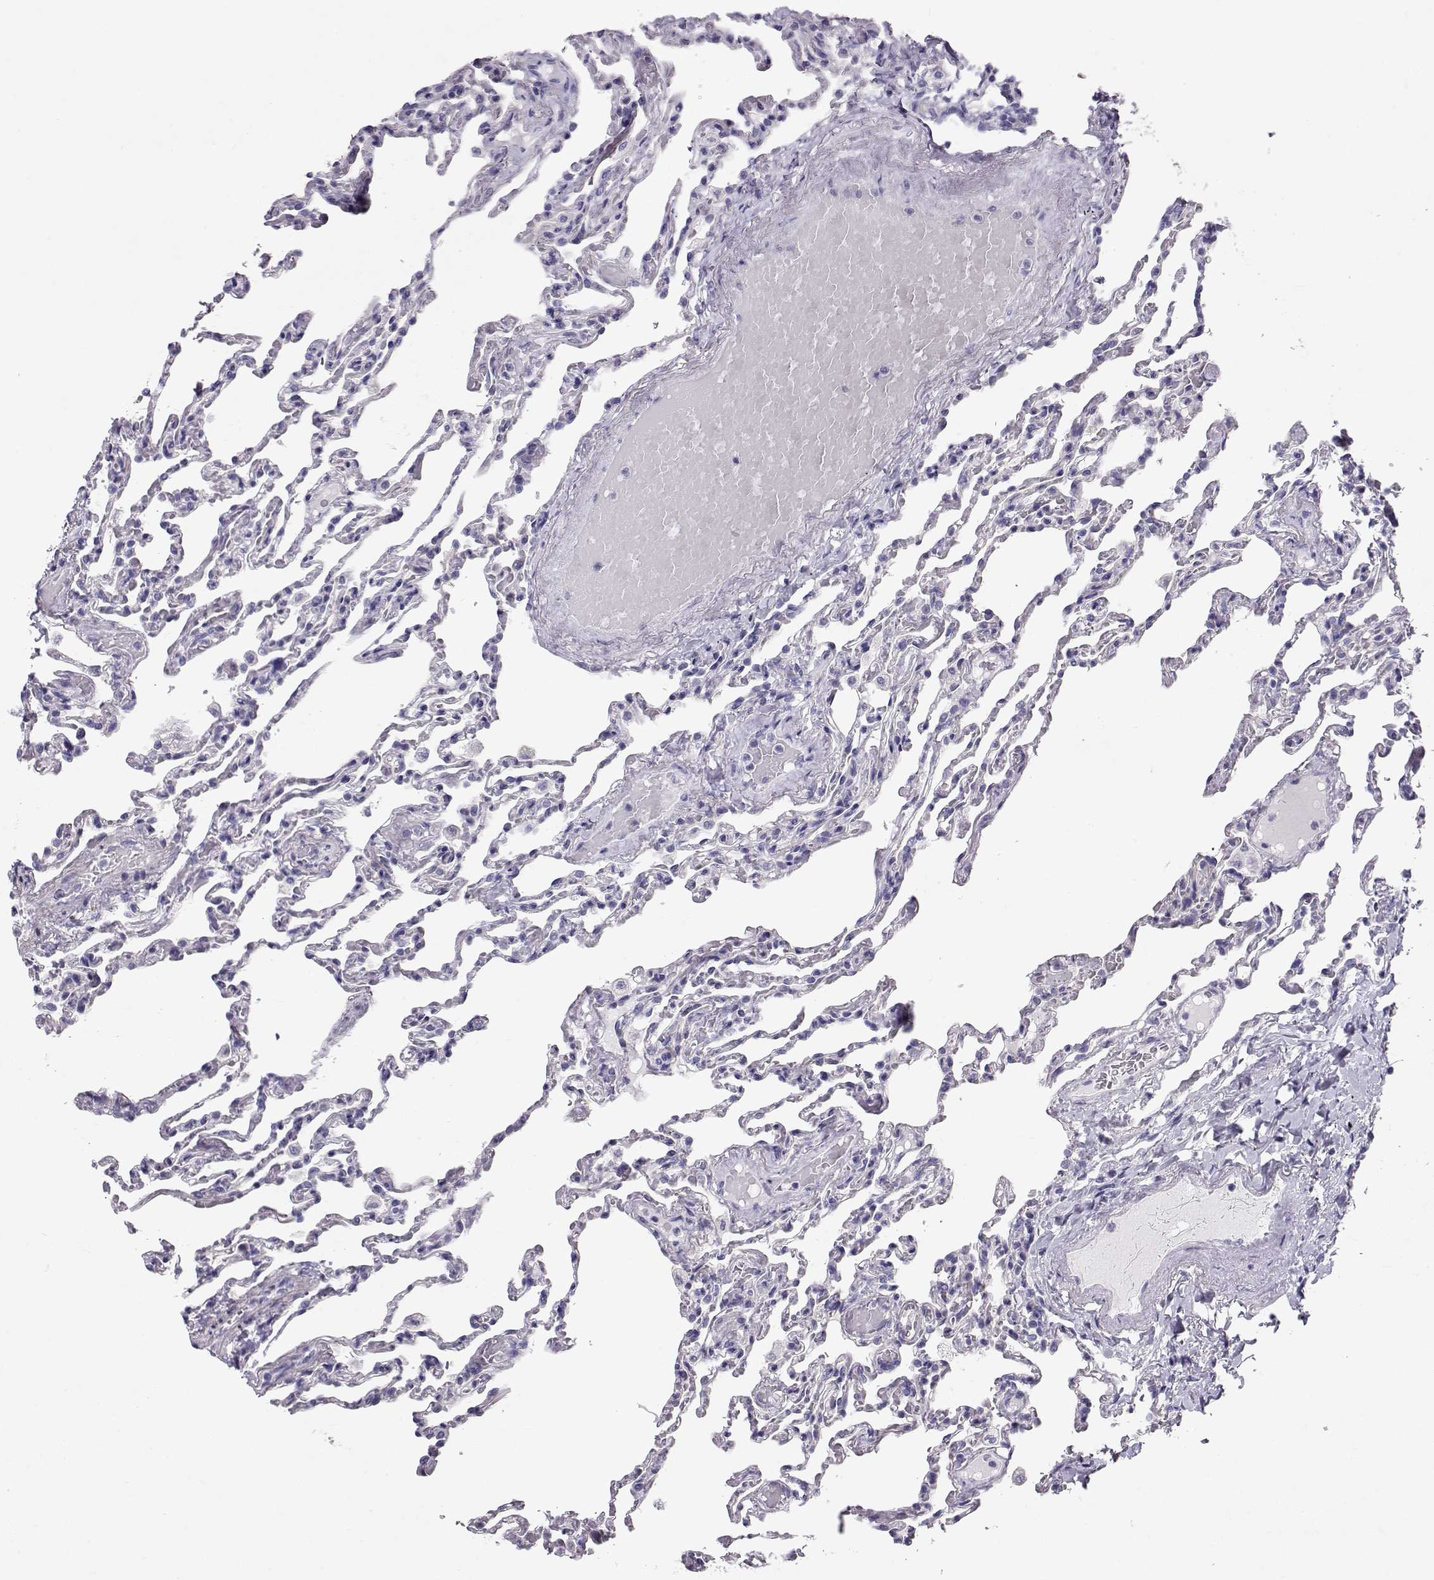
{"staining": {"intensity": "negative", "quantity": "none", "location": "none"}, "tissue": "lung", "cell_type": "Alveolar cells", "image_type": "normal", "snomed": [{"axis": "morphology", "description": "Normal tissue, NOS"}, {"axis": "topography", "description": "Lung"}], "caption": "Unremarkable lung was stained to show a protein in brown. There is no significant staining in alveolar cells.", "gene": "RD3", "patient": {"sex": "female", "age": 43}}